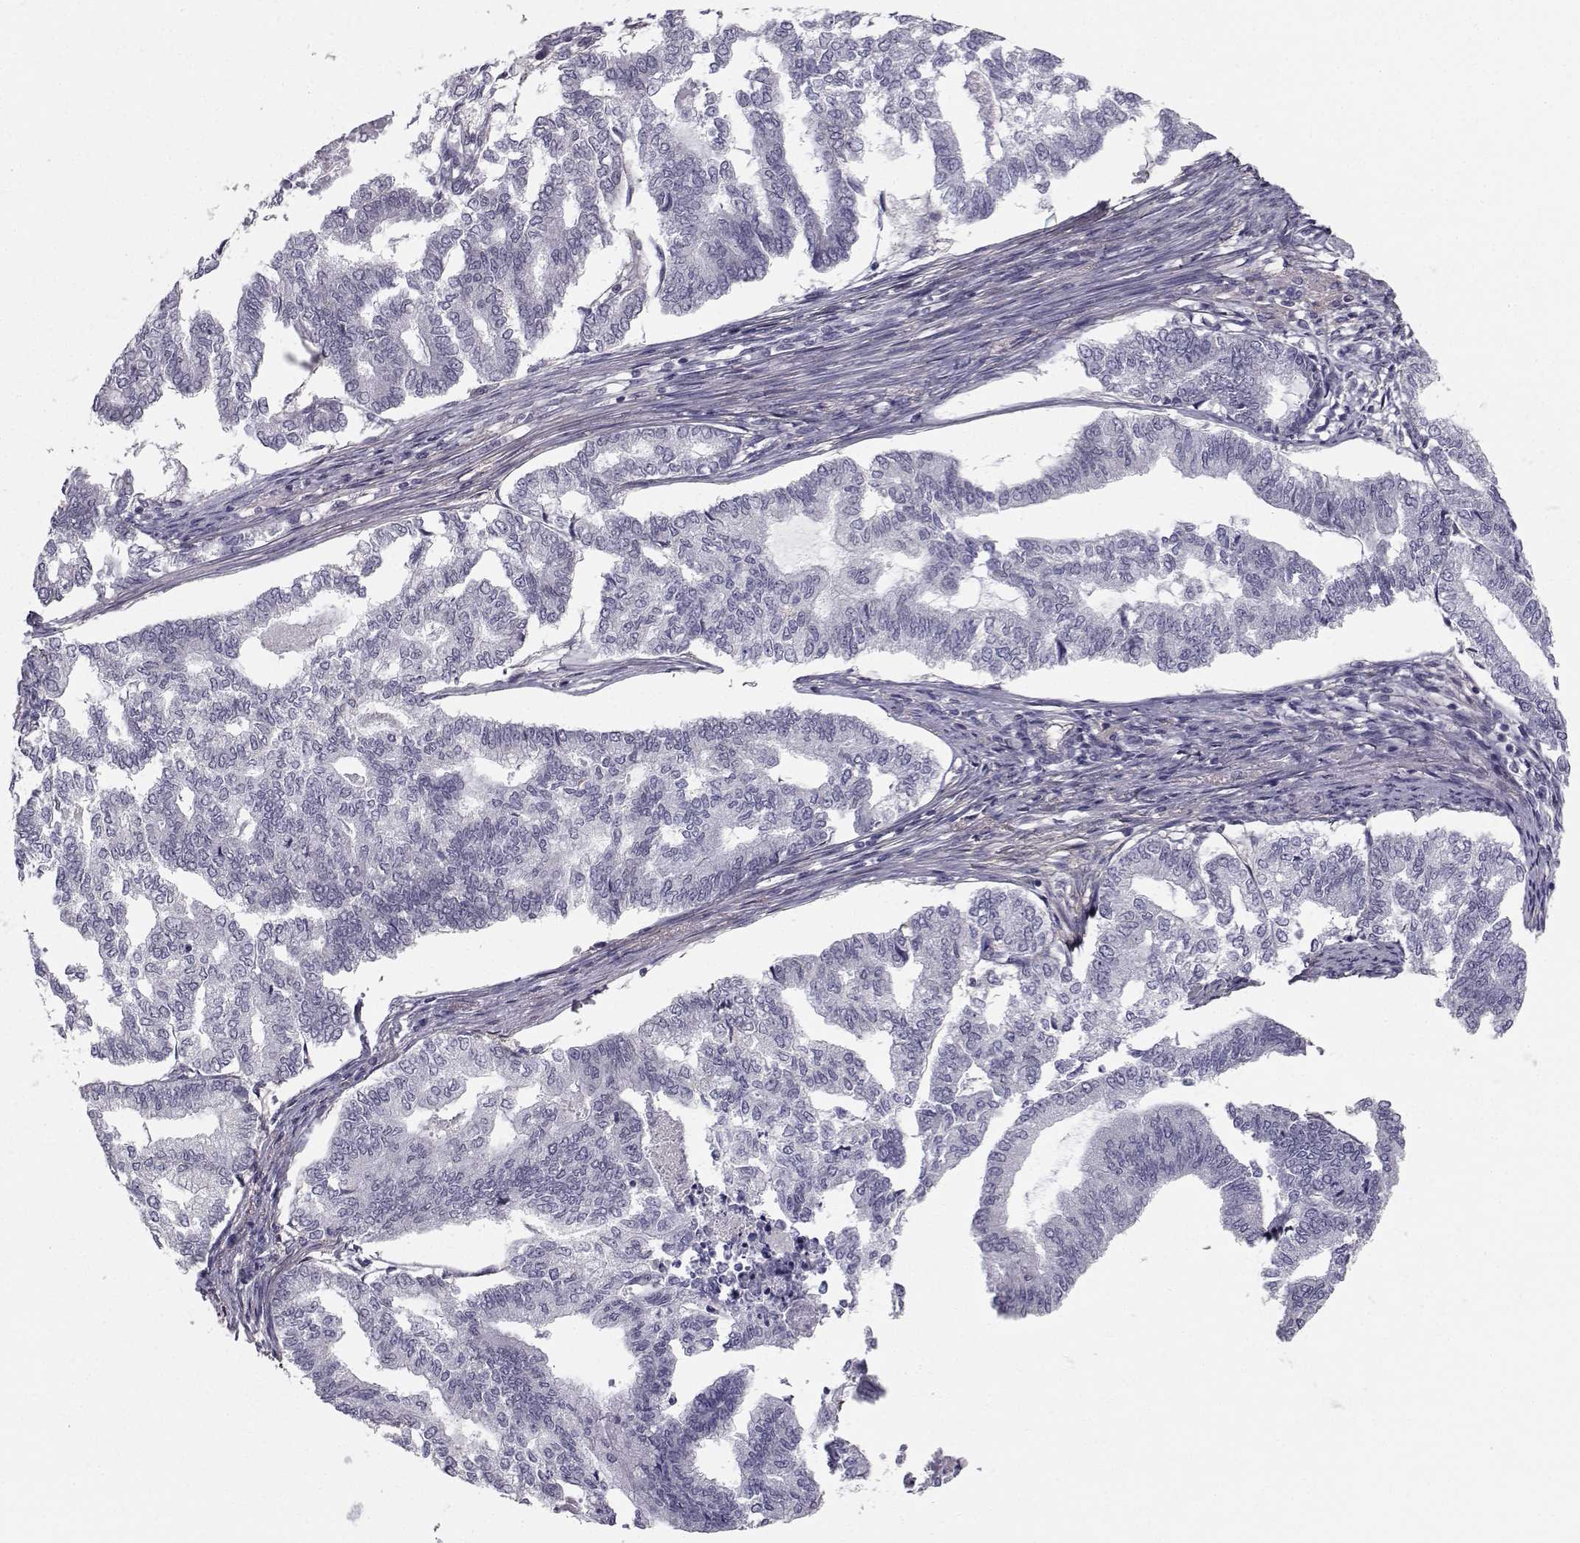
{"staining": {"intensity": "negative", "quantity": "none", "location": "none"}, "tissue": "endometrial cancer", "cell_type": "Tumor cells", "image_type": "cancer", "snomed": [{"axis": "morphology", "description": "Adenocarcinoma, NOS"}, {"axis": "topography", "description": "Endometrium"}], "caption": "The photomicrograph exhibits no significant positivity in tumor cells of endometrial adenocarcinoma.", "gene": "SPDYE4", "patient": {"sex": "female", "age": 79}}